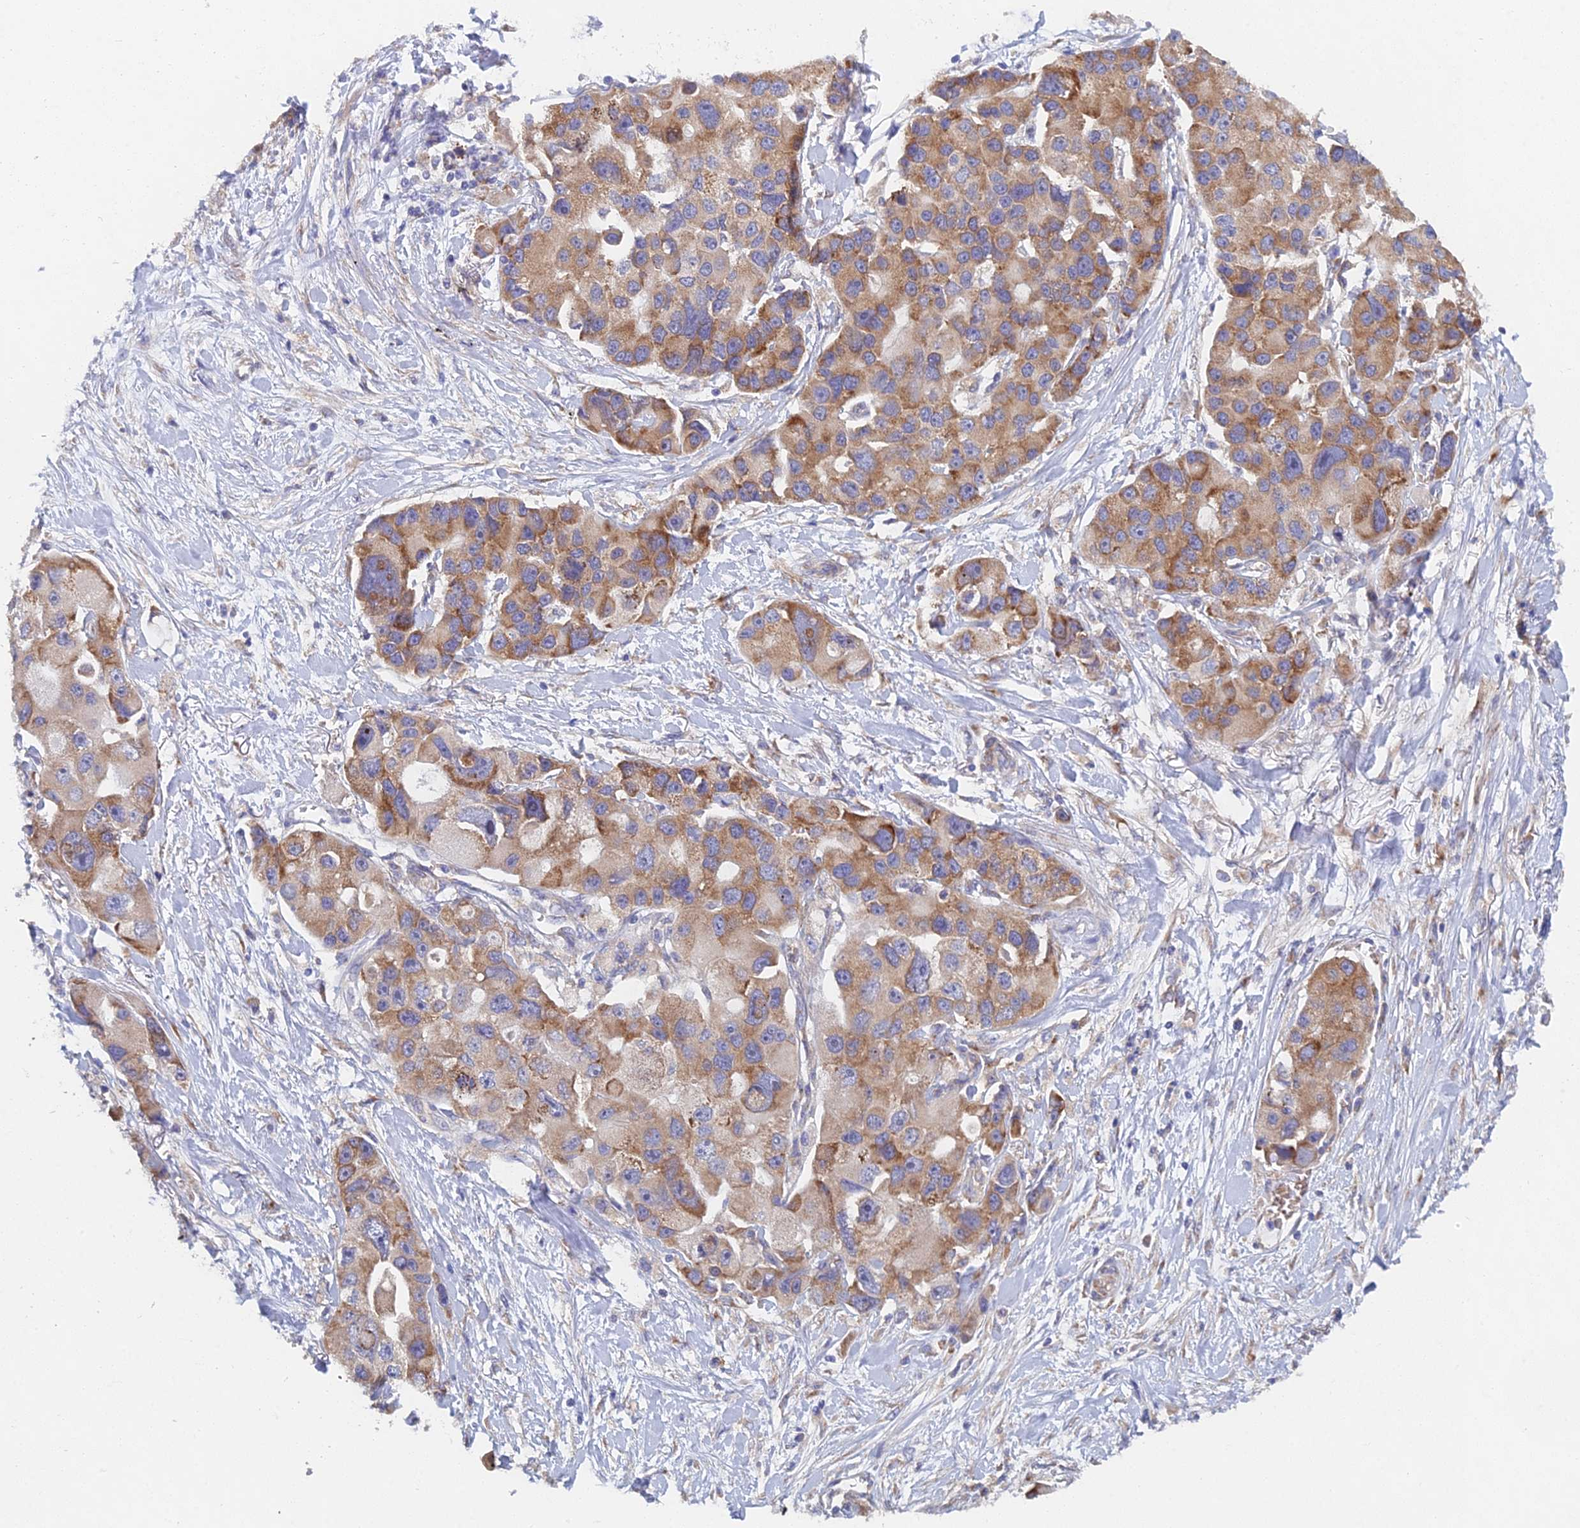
{"staining": {"intensity": "moderate", "quantity": ">75%", "location": "cytoplasmic/membranous"}, "tissue": "lung cancer", "cell_type": "Tumor cells", "image_type": "cancer", "snomed": [{"axis": "morphology", "description": "Adenocarcinoma, NOS"}, {"axis": "topography", "description": "Lung"}], "caption": "IHC image of adenocarcinoma (lung) stained for a protein (brown), which reveals medium levels of moderate cytoplasmic/membranous expression in approximately >75% of tumor cells.", "gene": "ELOF1", "patient": {"sex": "female", "age": 54}}